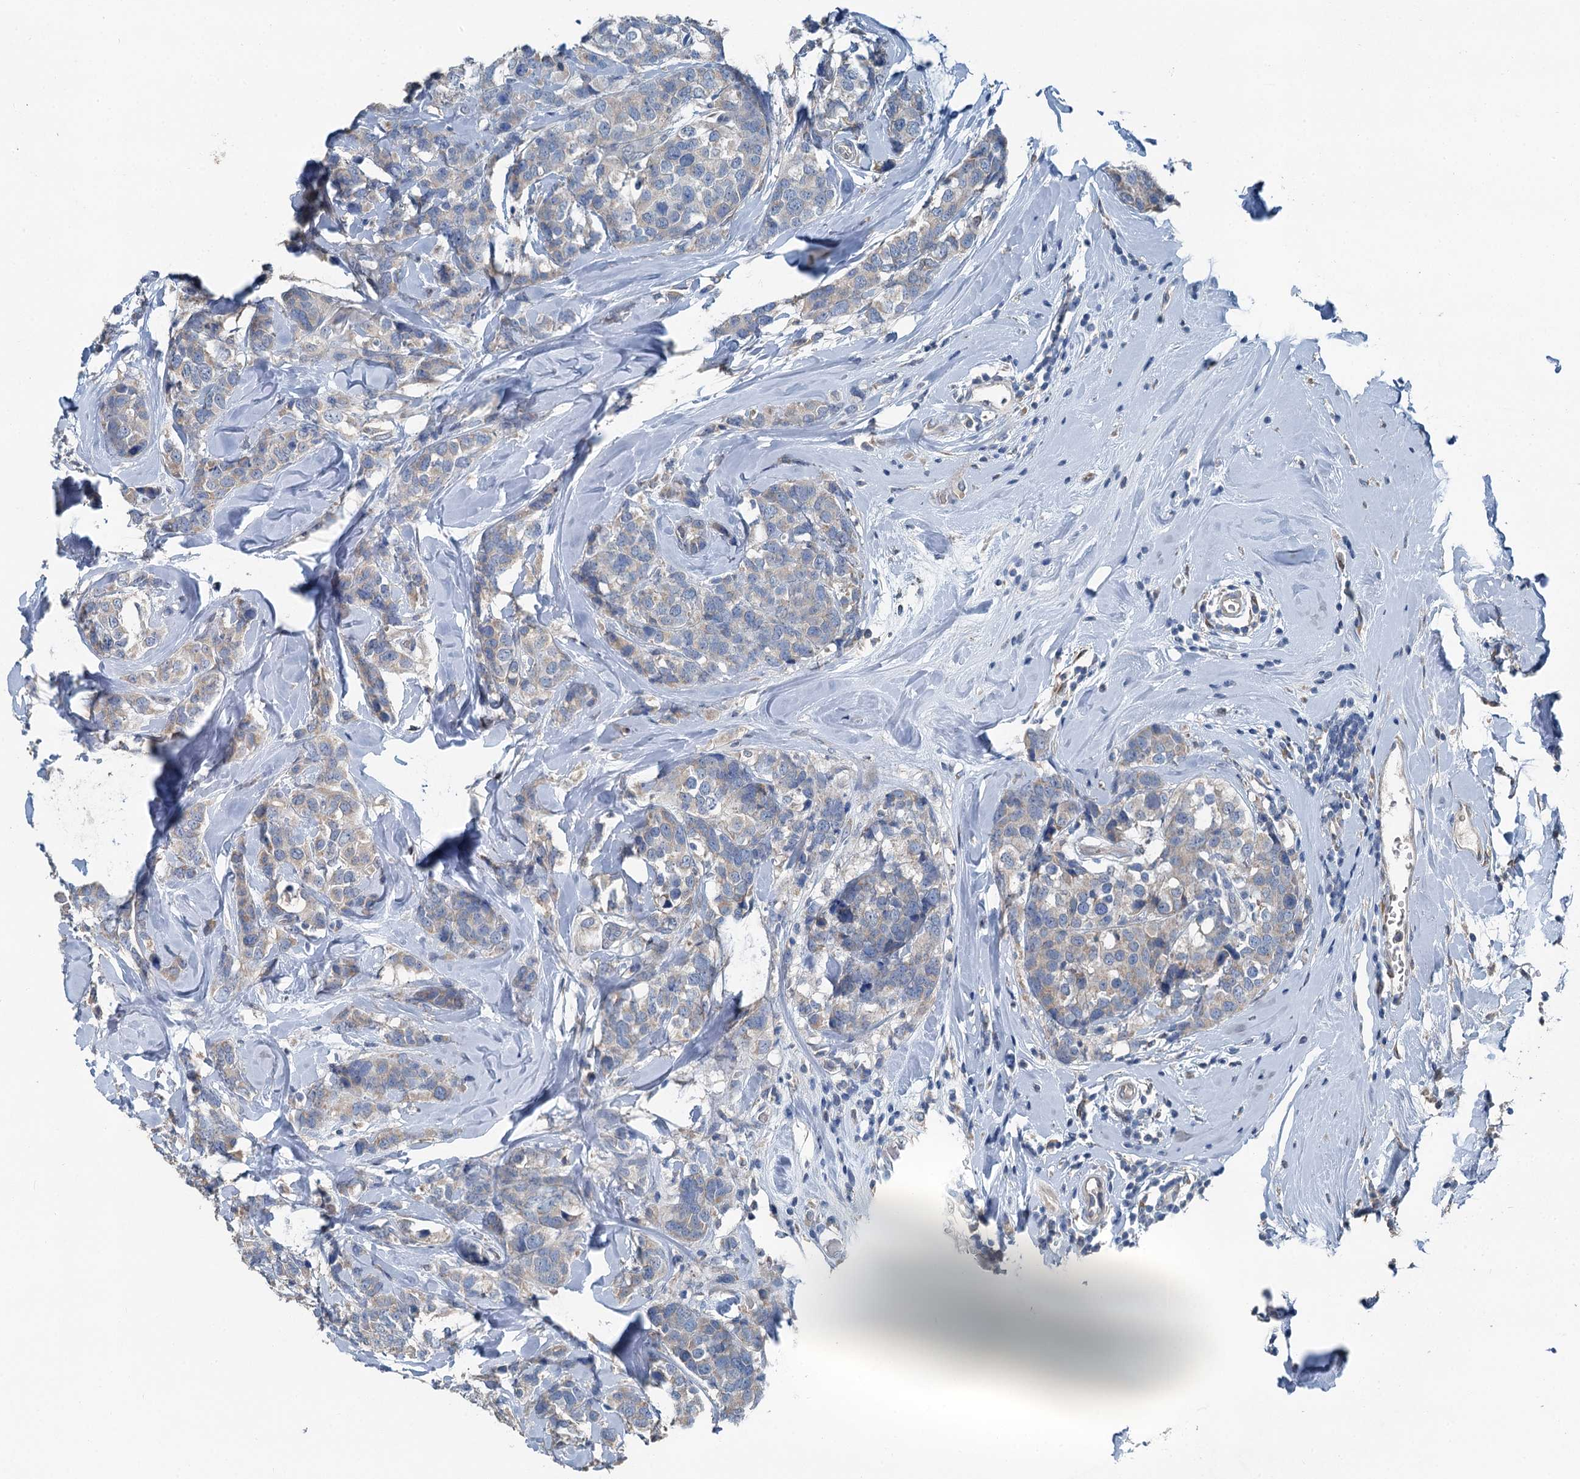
{"staining": {"intensity": "weak", "quantity": "<25%", "location": "cytoplasmic/membranous"}, "tissue": "breast cancer", "cell_type": "Tumor cells", "image_type": "cancer", "snomed": [{"axis": "morphology", "description": "Lobular carcinoma"}, {"axis": "topography", "description": "Breast"}], "caption": "Immunohistochemical staining of breast lobular carcinoma displays no significant expression in tumor cells.", "gene": "C6orf120", "patient": {"sex": "female", "age": 59}}